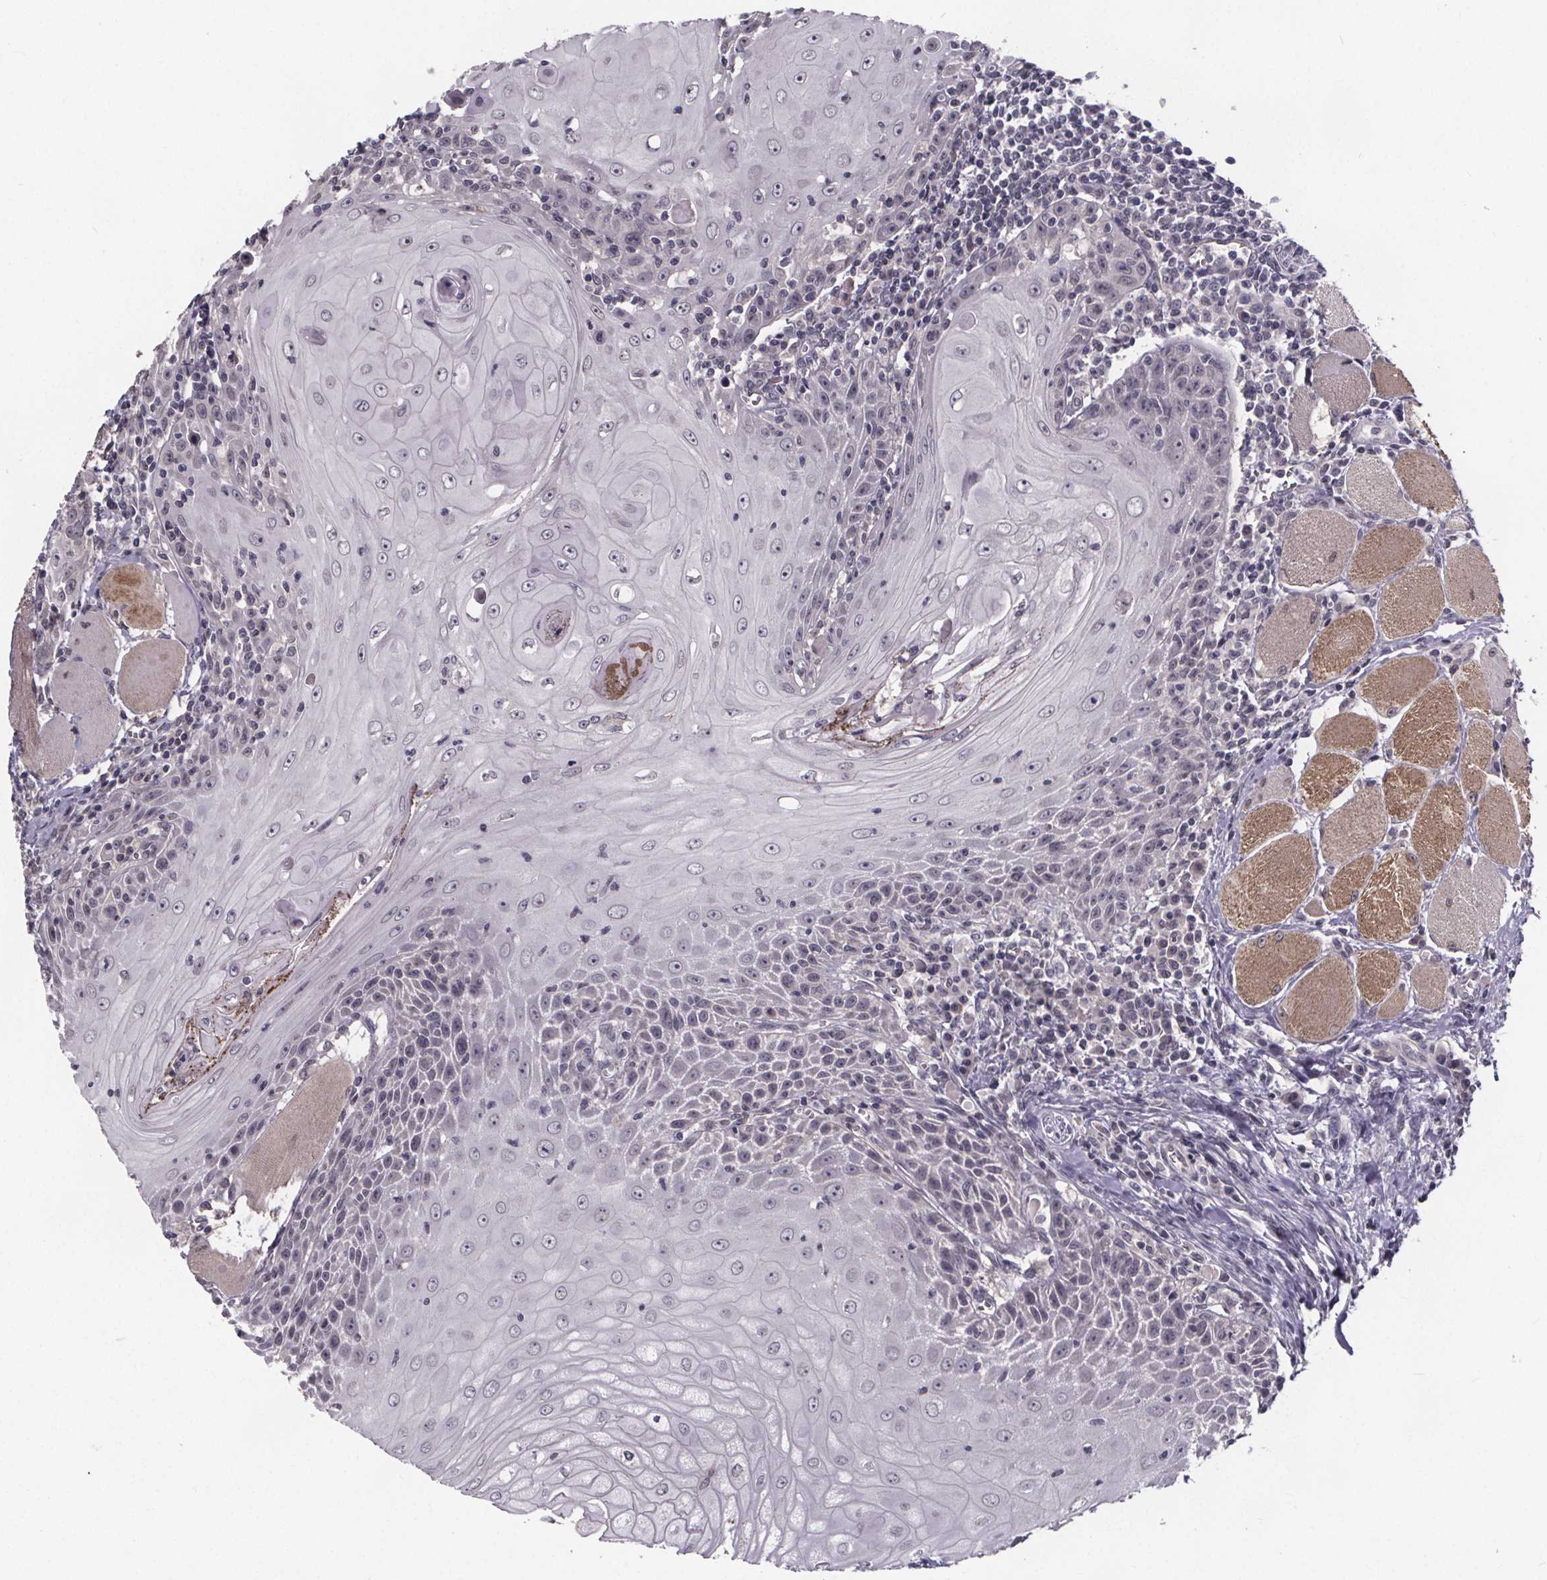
{"staining": {"intensity": "negative", "quantity": "none", "location": "none"}, "tissue": "head and neck cancer", "cell_type": "Tumor cells", "image_type": "cancer", "snomed": [{"axis": "morphology", "description": "Normal tissue, NOS"}, {"axis": "morphology", "description": "Squamous cell carcinoma, NOS"}, {"axis": "topography", "description": "Oral tissue"}, {"axis": "topography", "description": "Head-Neck"}], "caption": "This is a histopathology image of immunohistochemistry staining of head and neck squamous cell carcinoma, which shows no expression in tumor cells.", "gene": "FAM181B", "patient": {"sex": "male", "age": 52}}